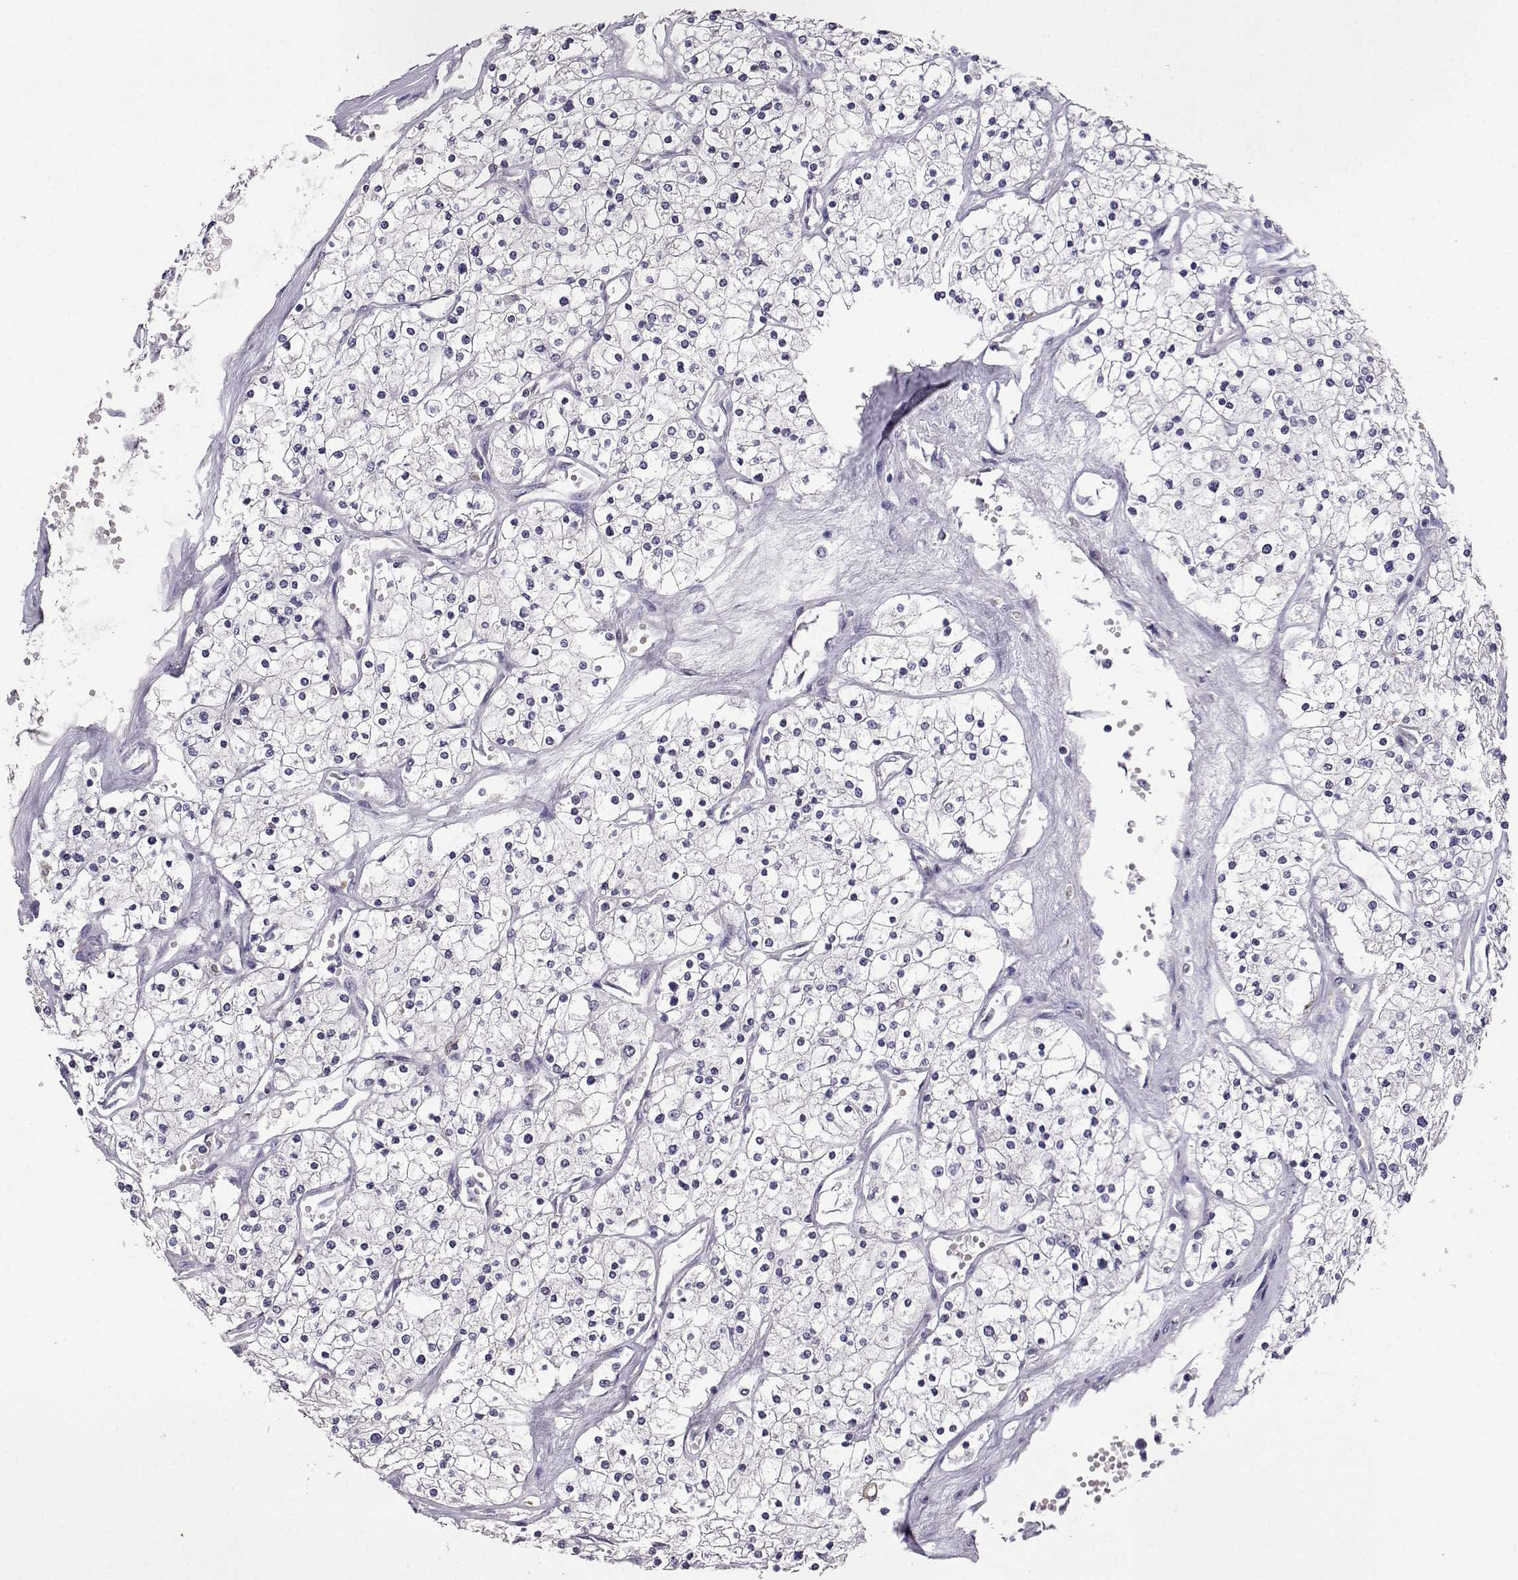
{"staining": {"intensity": "negative", "quantity": "none", "location": "none"}, "tissue": "renal cancer", "cell_type": "Tumor cells", "image_type": "cancer", "snomed": [{"axis": "morphology", "description": "Adenocarcinoma, NOS"}, {"axis": "topography", "description": "Kidney"}], "caption": "Immunohistochemical staining of human renal cancer displays no significant positivity in tumor cells.", "gene": "AKR1B1", "patient": {"sex": "male", "age": 80}}